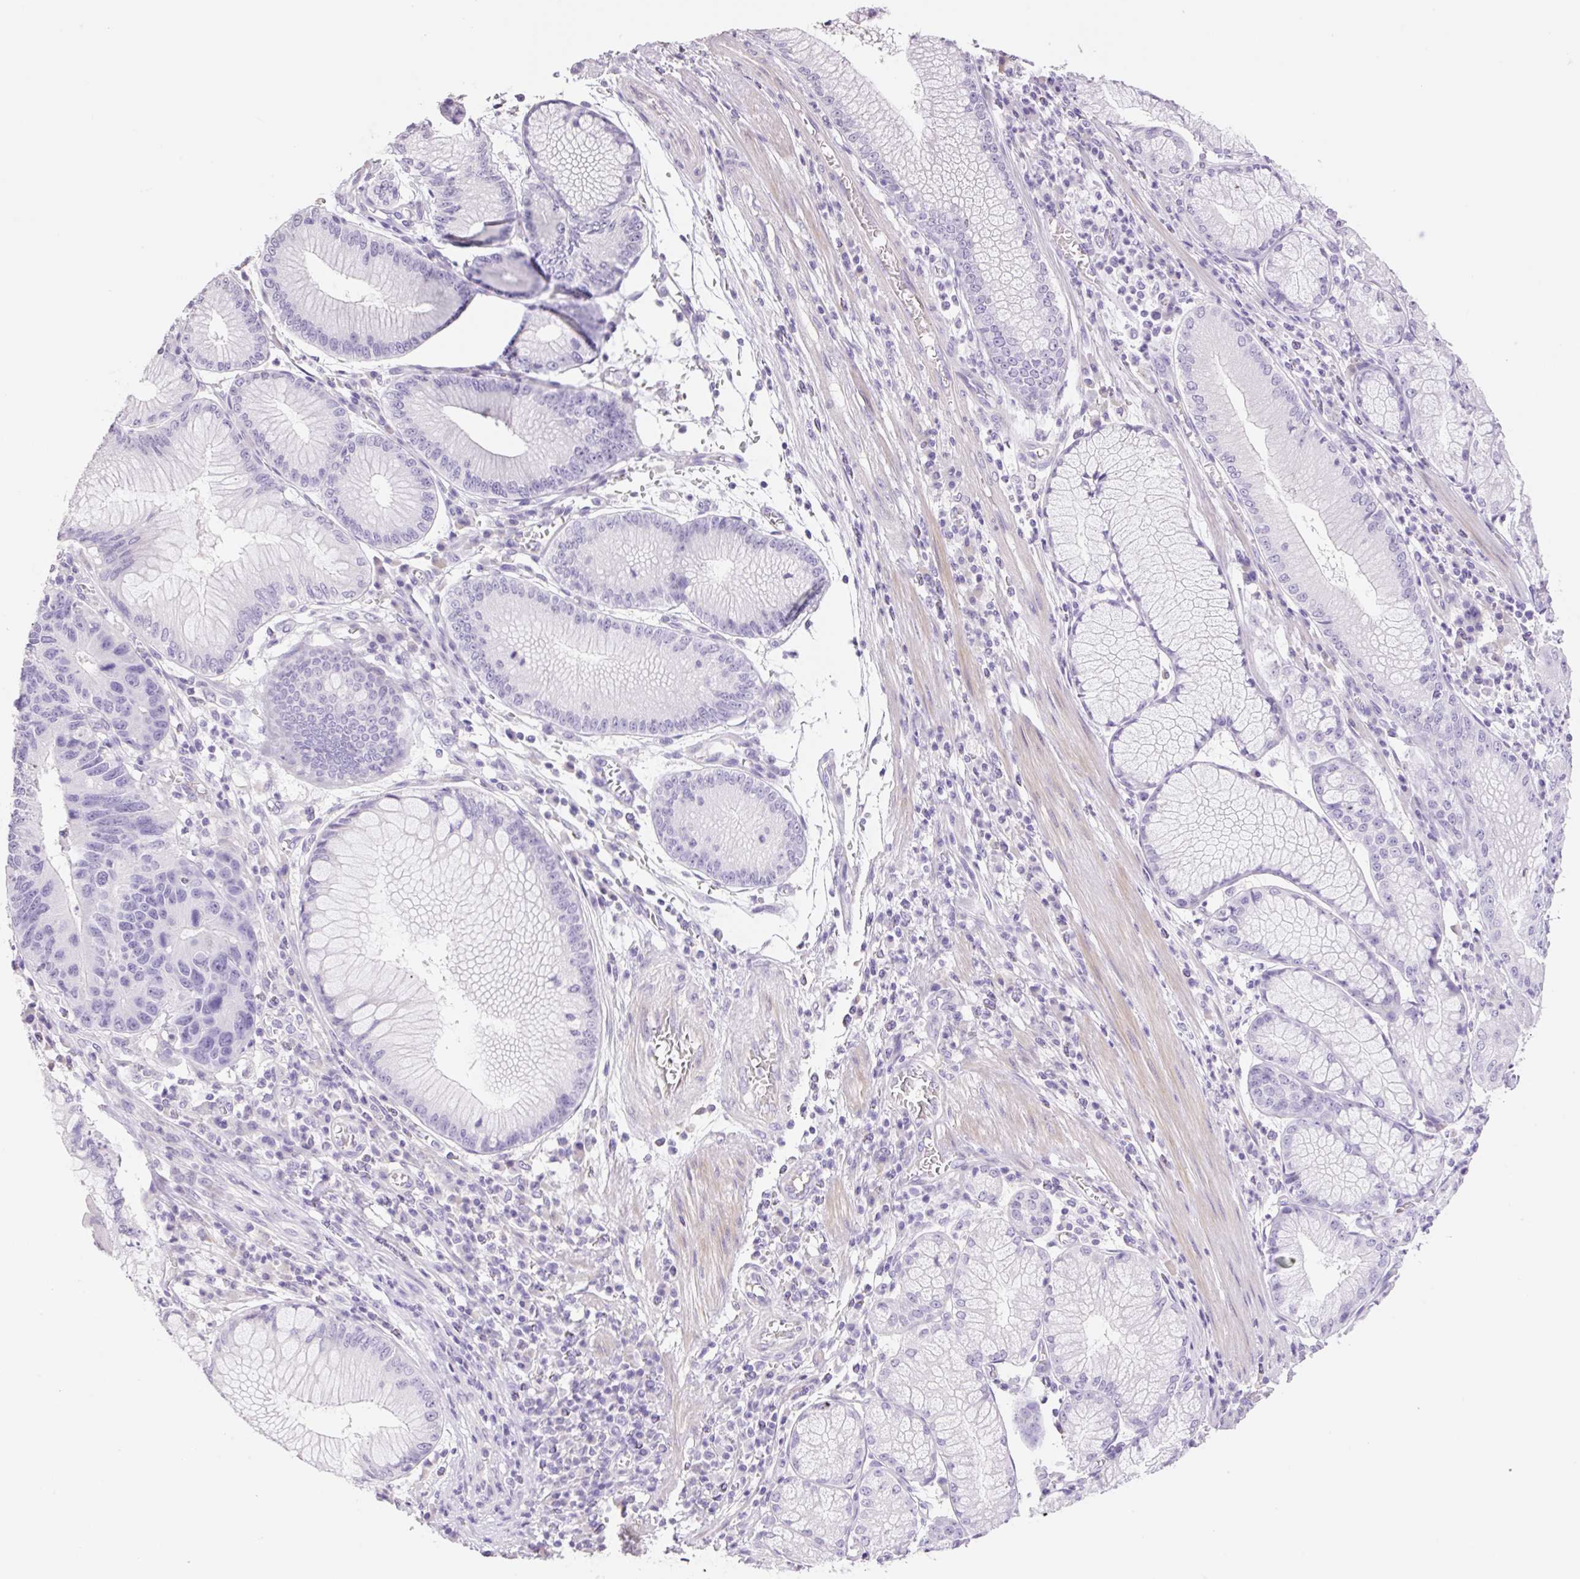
{"staining": {"intensity": "negative", "quantity": "none", "location": "none"}, "tissue": "stomach cancer", "cell_type": "Tumor cells", "image_type": "cancer", "snomed": [{"axis": "morphology", "description": "Adenocarcinoma, NOS"}, {"axis": "topography", "description": "Stomach"}], "caption": "Immunohistochemistry (IHC) of adenocarcinoma (stomach) displays no expression in tumor cells.", "gene": "HCRTR2", "patient": {"sex": "male", "age": 59}}